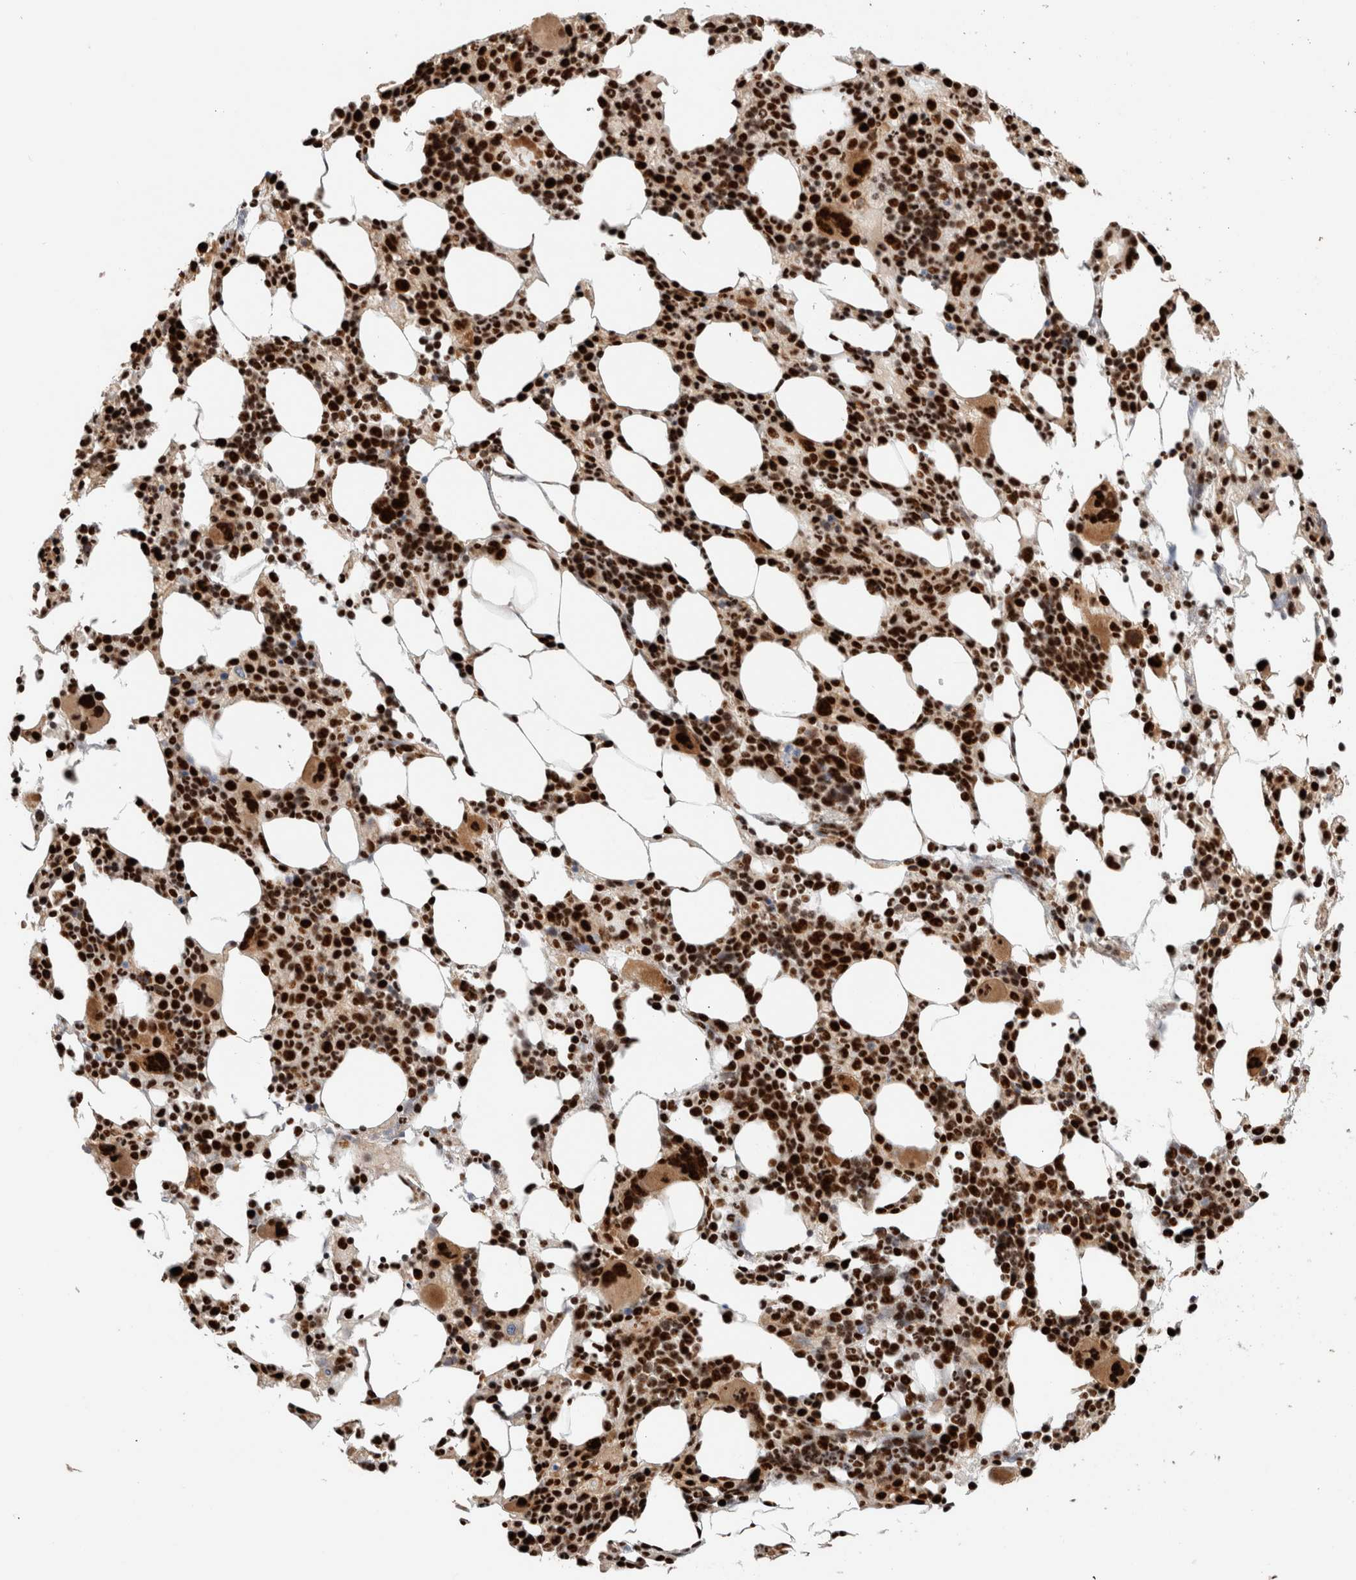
{"staining": {"intensity": "strong", "quantity": ">75%", "location": "nuclear"}, "tissue": "bone marrow", "cell_type": "Hematopoietic cells", "image_type": "normal", "snomed": [{"axis": "morphology", "description": "Normal tissue, NOS"}, {"axis": "morphology", "description": "Inflammation, NOS"}, {"axis": "topography", "description": "Bone marrow"}], "caption": "Human bone marrow stained for a protein (brown) reveals strong nuclear positive staining in about >75% of hematopoietic cells.", "gene": "ID3", "patient": {"sex": "male", "age": 55}}